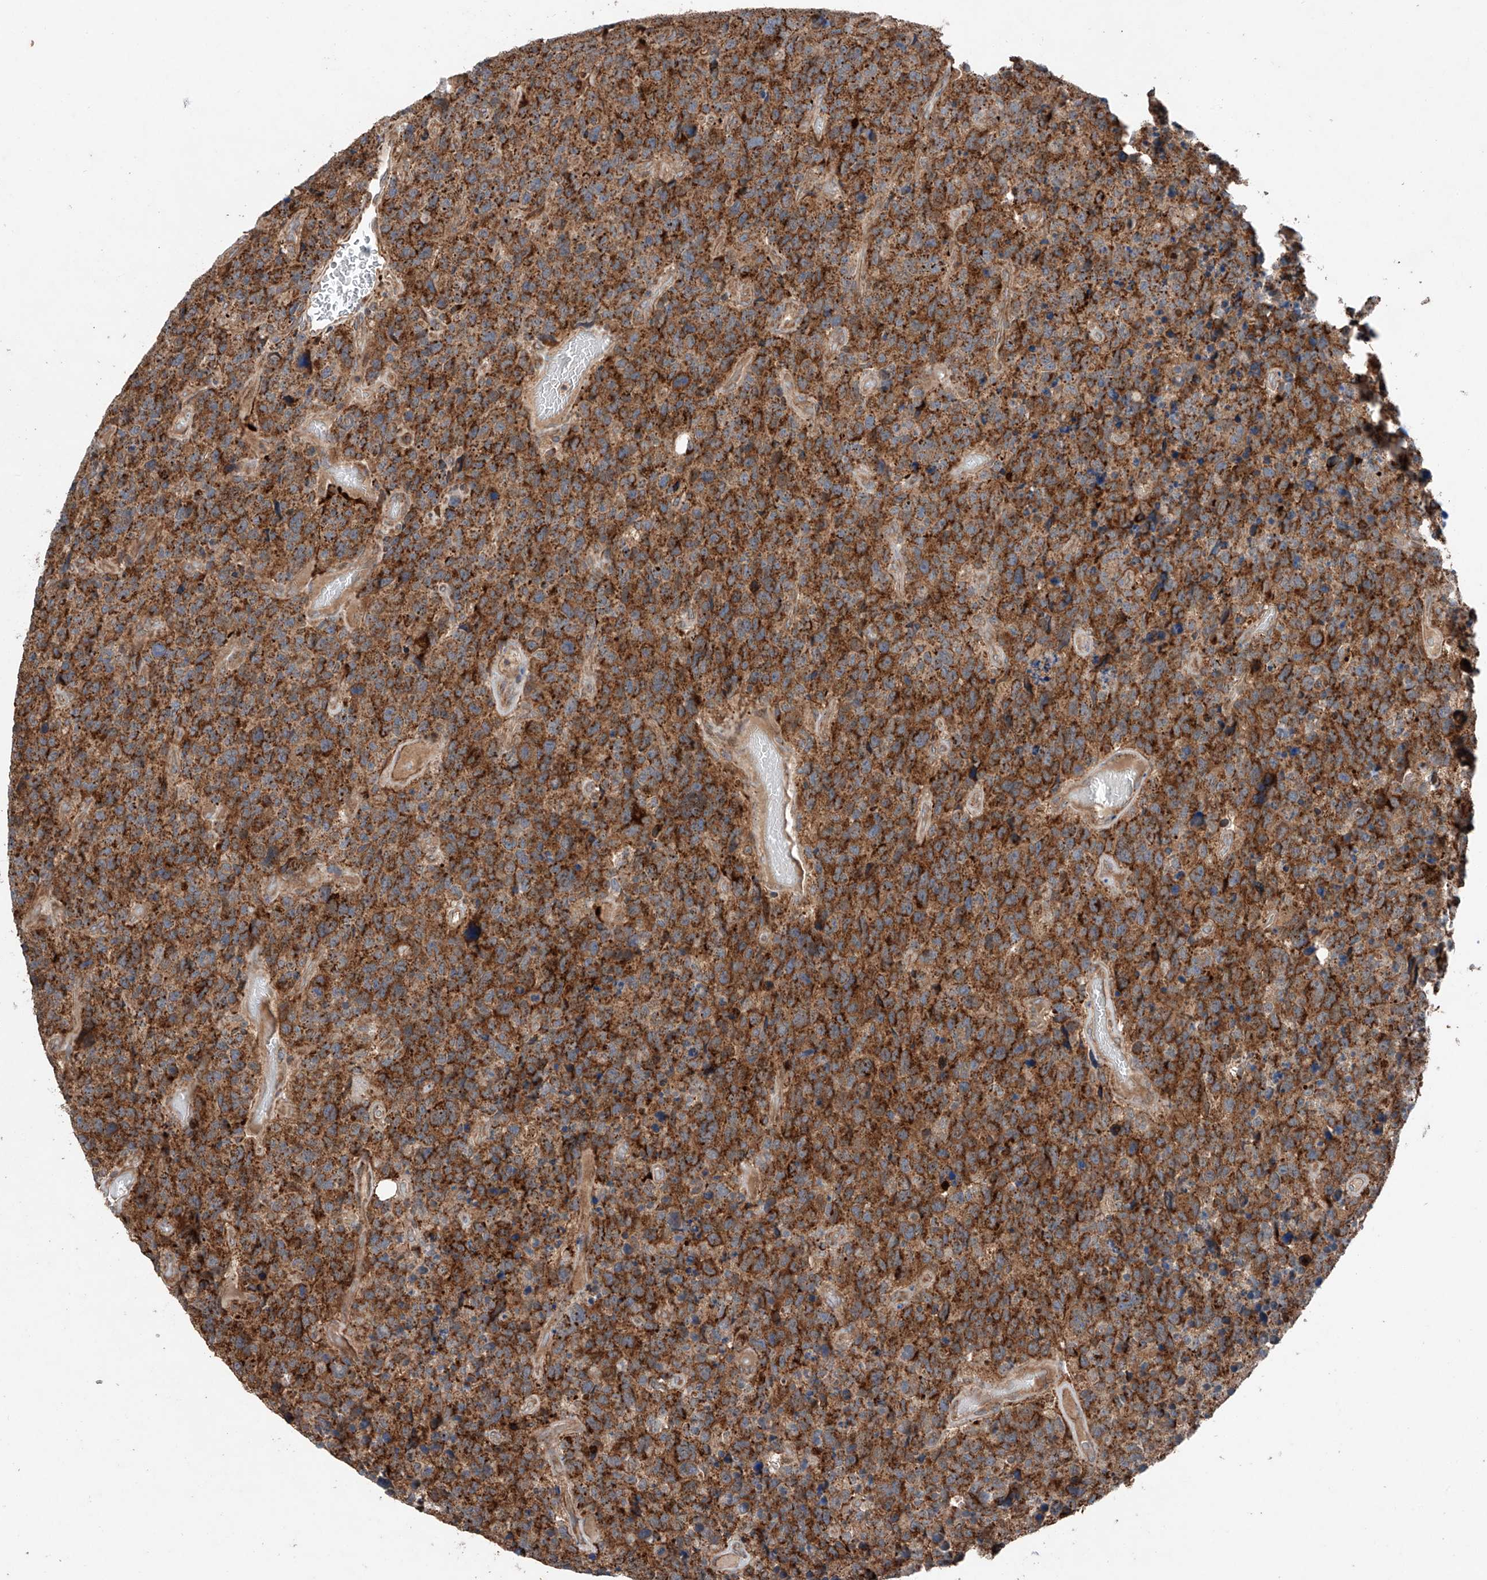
{"staining": {"intensity": "strong", "quantity": ">75%", "location": "cytoplasmic/membranous"}, "tissue": "glioma", "cell_type": "Tumor cells", "image_type": "cancer", "snomed": [{"axis": "morphology", "description": "Glioma, malignant, High grade"}, {"axis": "topography", "description": "Brain"}], "caption": "High-magnification brightfield microscopy of glioma stained with DAB (brown) and counterstained with hematoxylin (blue). tumor cells exhibit strong cytoplasmic/membranous expression is seen in approximately>75% of cells.", "gene": "AP4B1", "patient": {"sex": "male", "age": 69}}